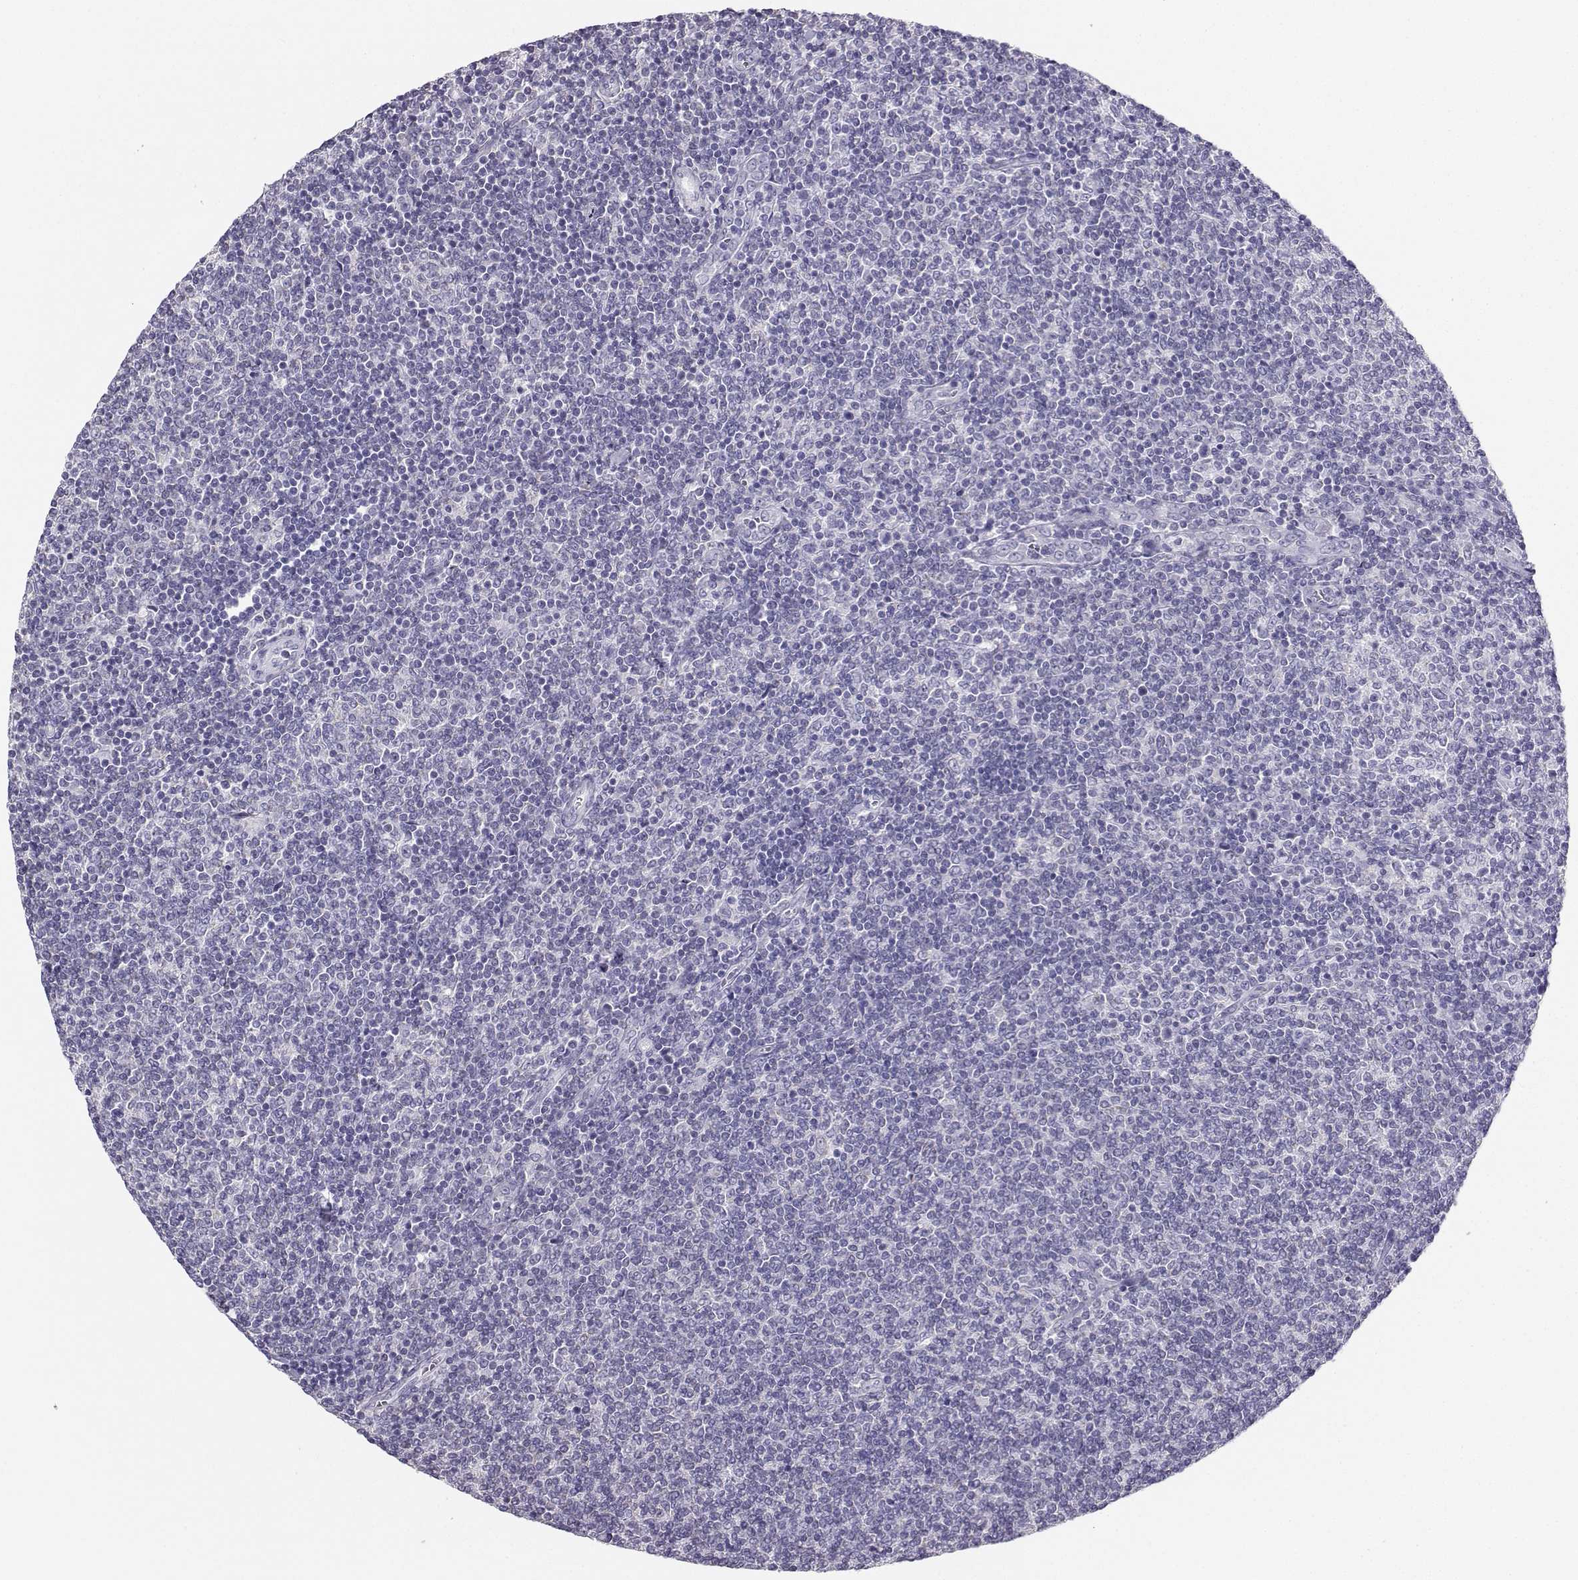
{"staining": {"intensity": "negative", "quantity": "none", "location": "none"}, "tissue": "lymphoma", "cell_type": "Tumor cells", "image_type": "cancer", "snomed": [{"axis": "morphology", "description": "Malignant lymphoma, non-Hodgkin's type, Low grade"}, {"axis": "topography", "description": "Lymph node"}], "caption": "DAB immunohistochemical staining of human malignant lymphoma, non-Hodgkin's type (low-grade) displays no significant positivity in tumor cells.", "gene": "AVP", "patient": {"sex": "male", "age": 52}}